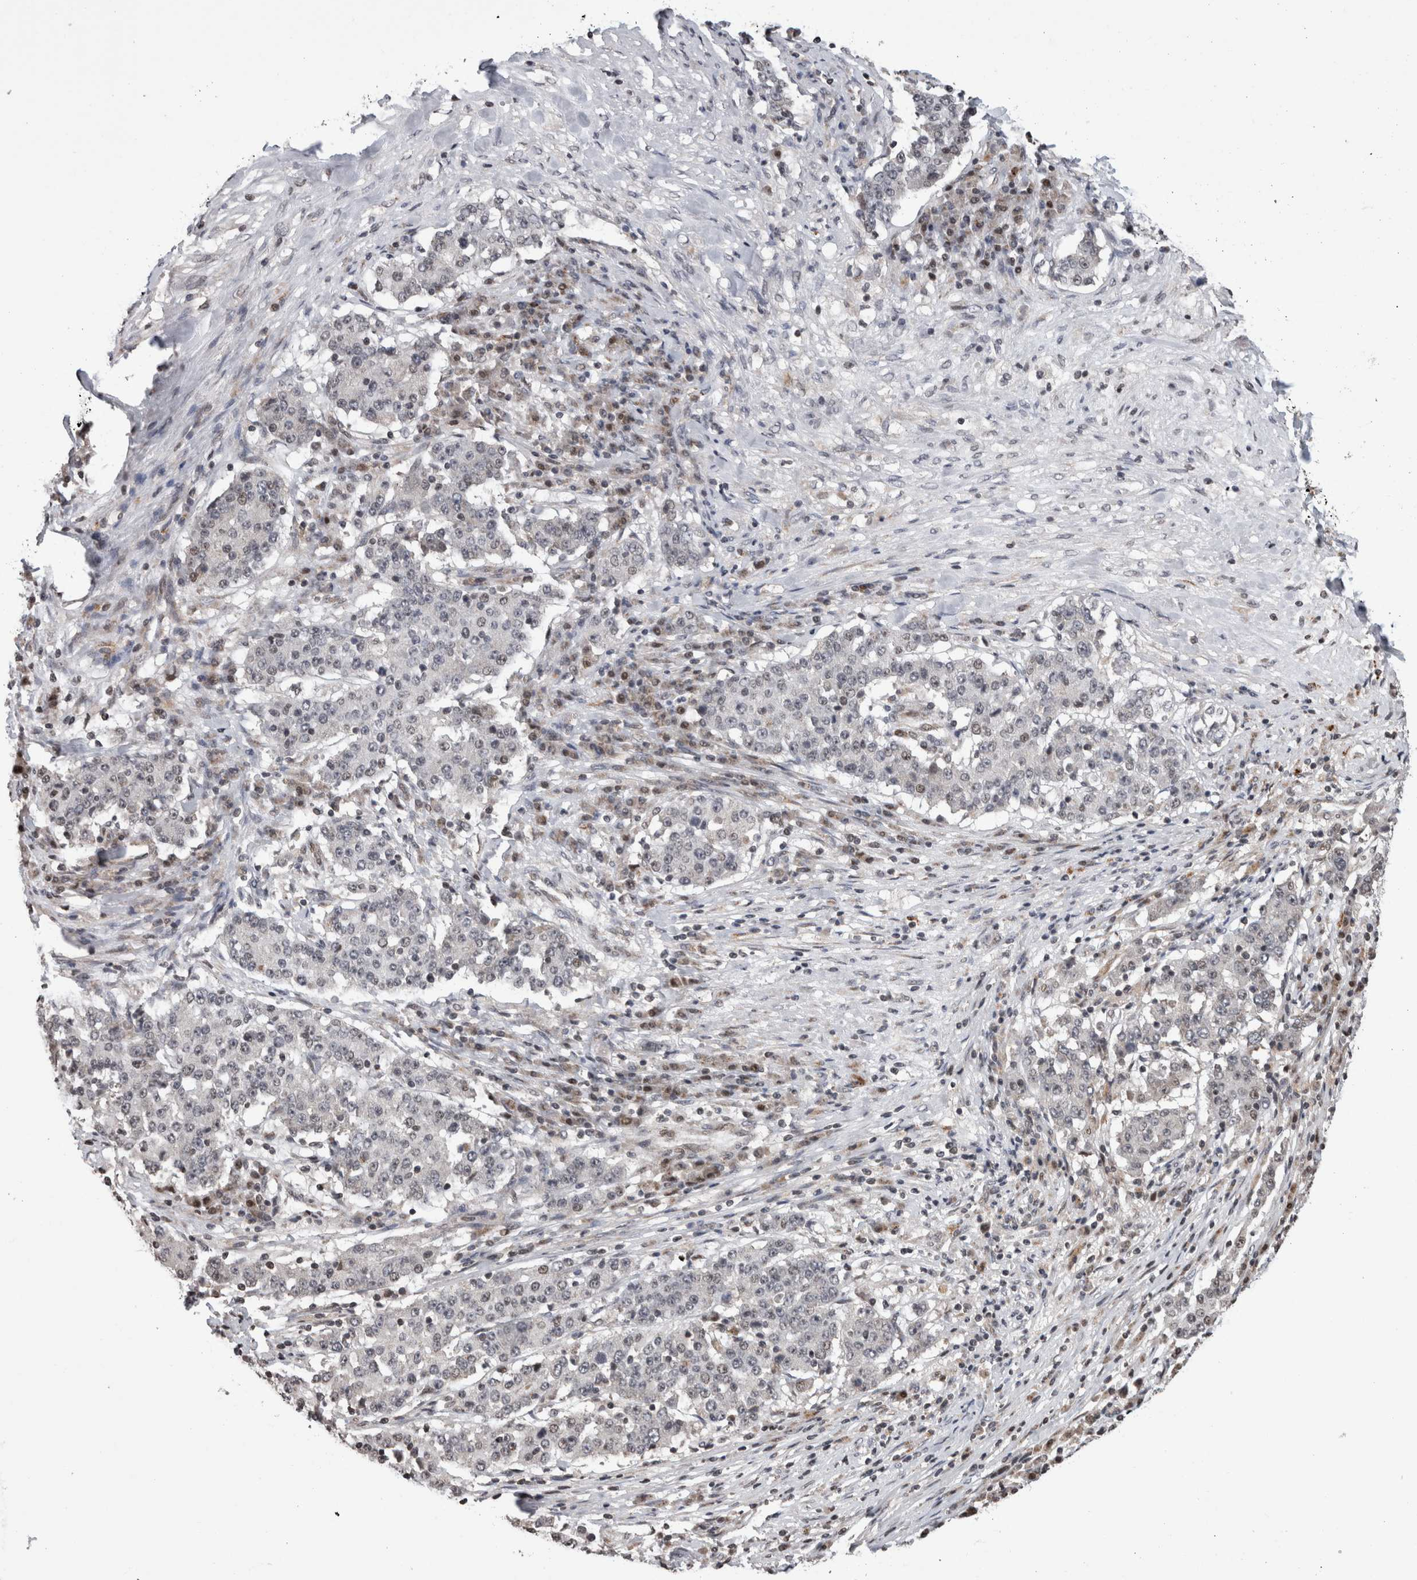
{"staining": {"intensity": "negative", "quantity": "none", "location": "none"}, "tissue": "stomach cancer", "cell_type": "Tumor cells", "image_type": "cancer", "snomed": [{"axis": "morphology", "description": "Adenocarcinoma, NOS"}, {"axis": "topography", "description": "Stomach"}], "caption": "Stomach adenocarcinoma stained for a protein using immunohistochemistry demonstrates no staining tumor cells.", "gene": "ZBTB11", "patient": {"sex": "male", "age": 59}}